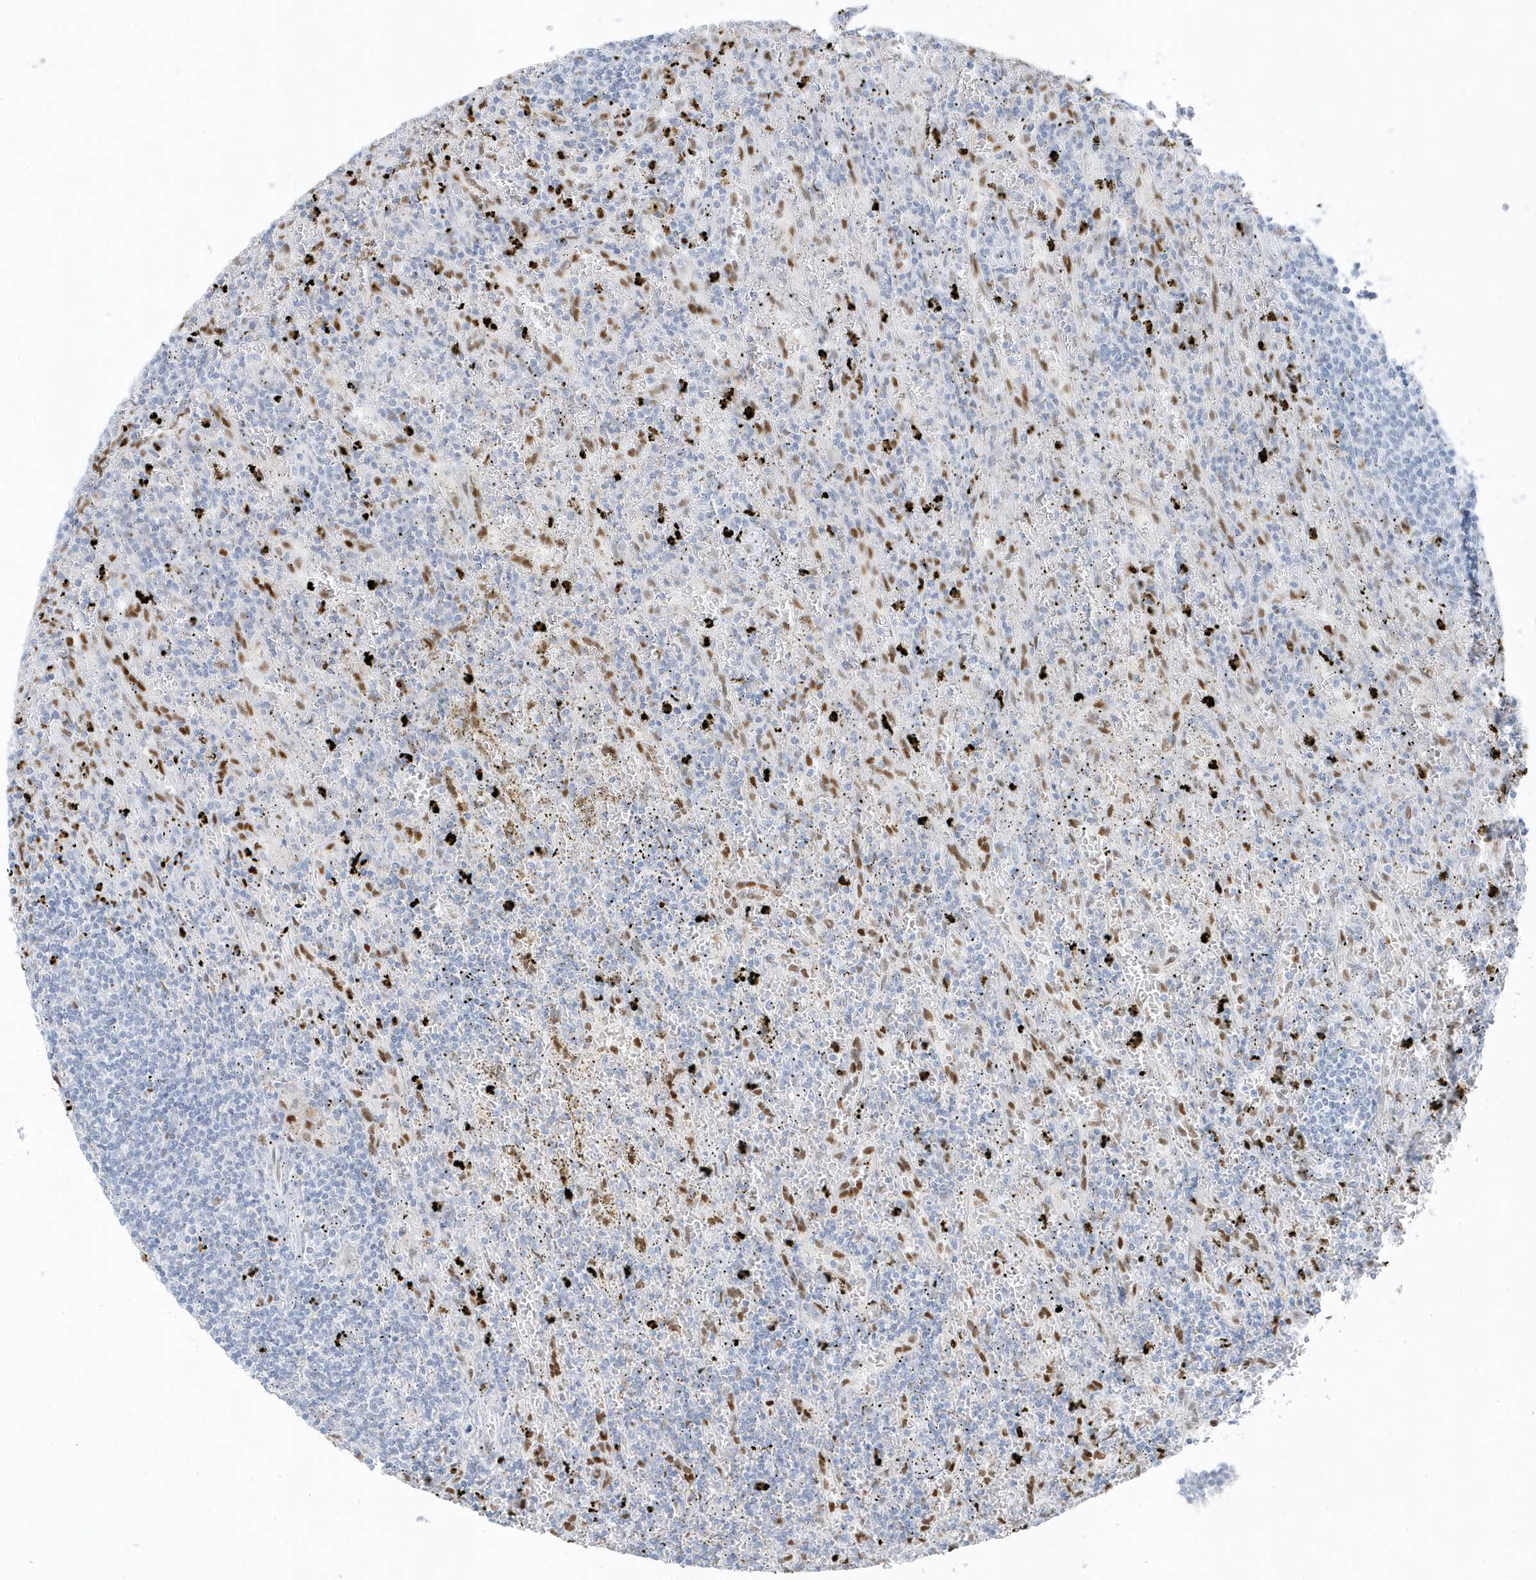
{"staining": {"intensity": "negative", "quantity": "none", "location": "none"}, "tissue": "lymphoma", "cell_type": "Tumor cells", "image_type": "cancer", "snomed": [{"axis": "morphology", "description": "Malignant lymphoma, non-Hodgkin's type, Low grade"}, {"axis": "topography", "description": "Spleen"}], "caption": "A high-resolution histopathology image shows IHC staining of low-grade malignant lymphoma, non-Hodgkin's type, which exhibits no significant staining in tumor cells.", "gene": "SMIM34", "patient": {"sex": "male", "age": 76}}